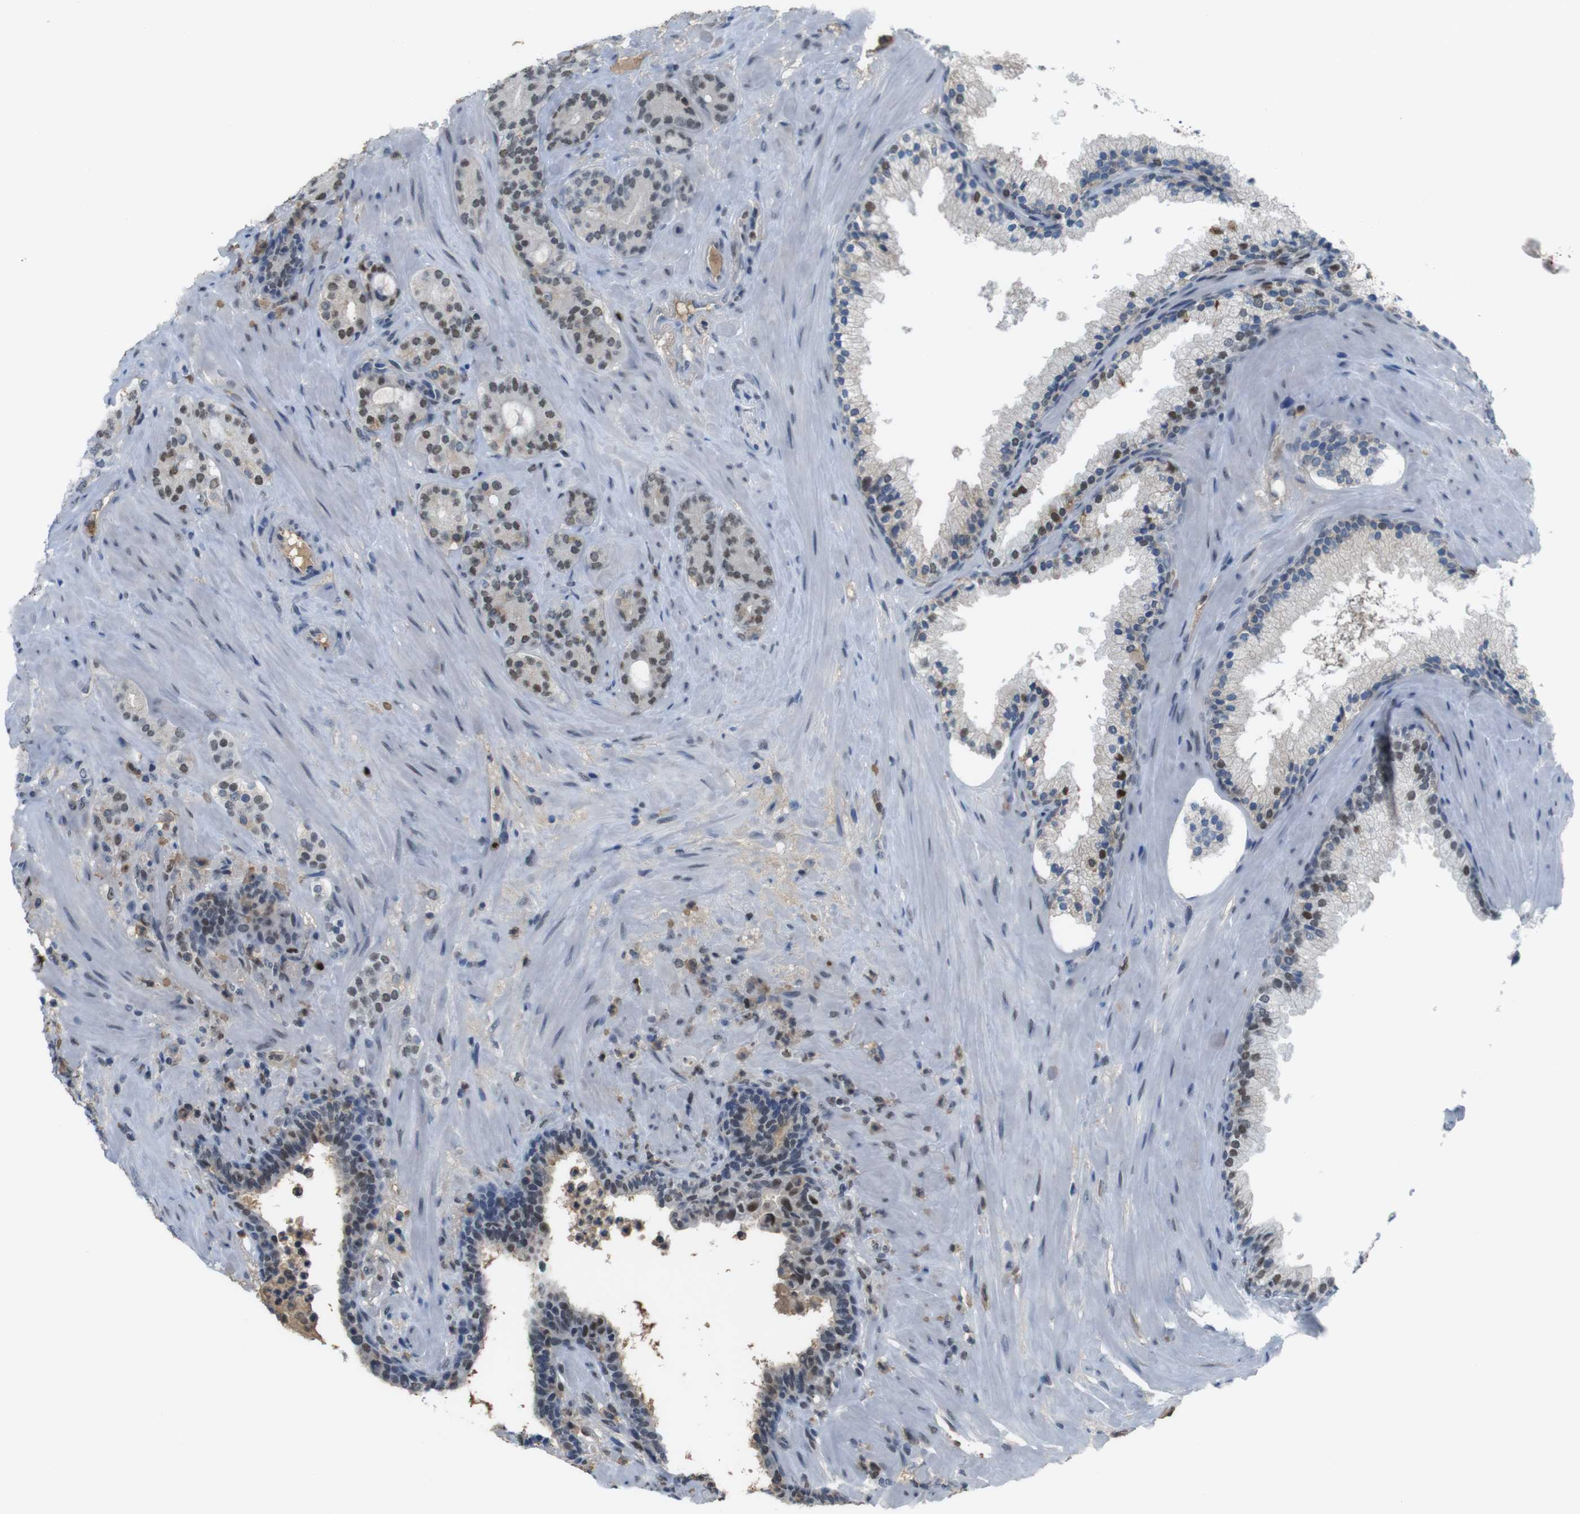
{"staining": {"intensity": "moderate", "quantity": ">75%", "location": "nuclear"}, "tissue": "prostate cancer", "cell_type": "Tumor cells", "image_type": "cancer", "snomed": [{"axis": "morphology", "description": "Adenocarcinoma, Low grade"}, {"axis": "topography", "description": "Prostate"}], "caption": "IHC of low-grade adenocarcinoma (prostate) demonstrates medium levels of moderate nuclear positivity in about >75% of tumor cells.", "gene": "SUB1", "patient": {"sex": "male", "age": 63}}